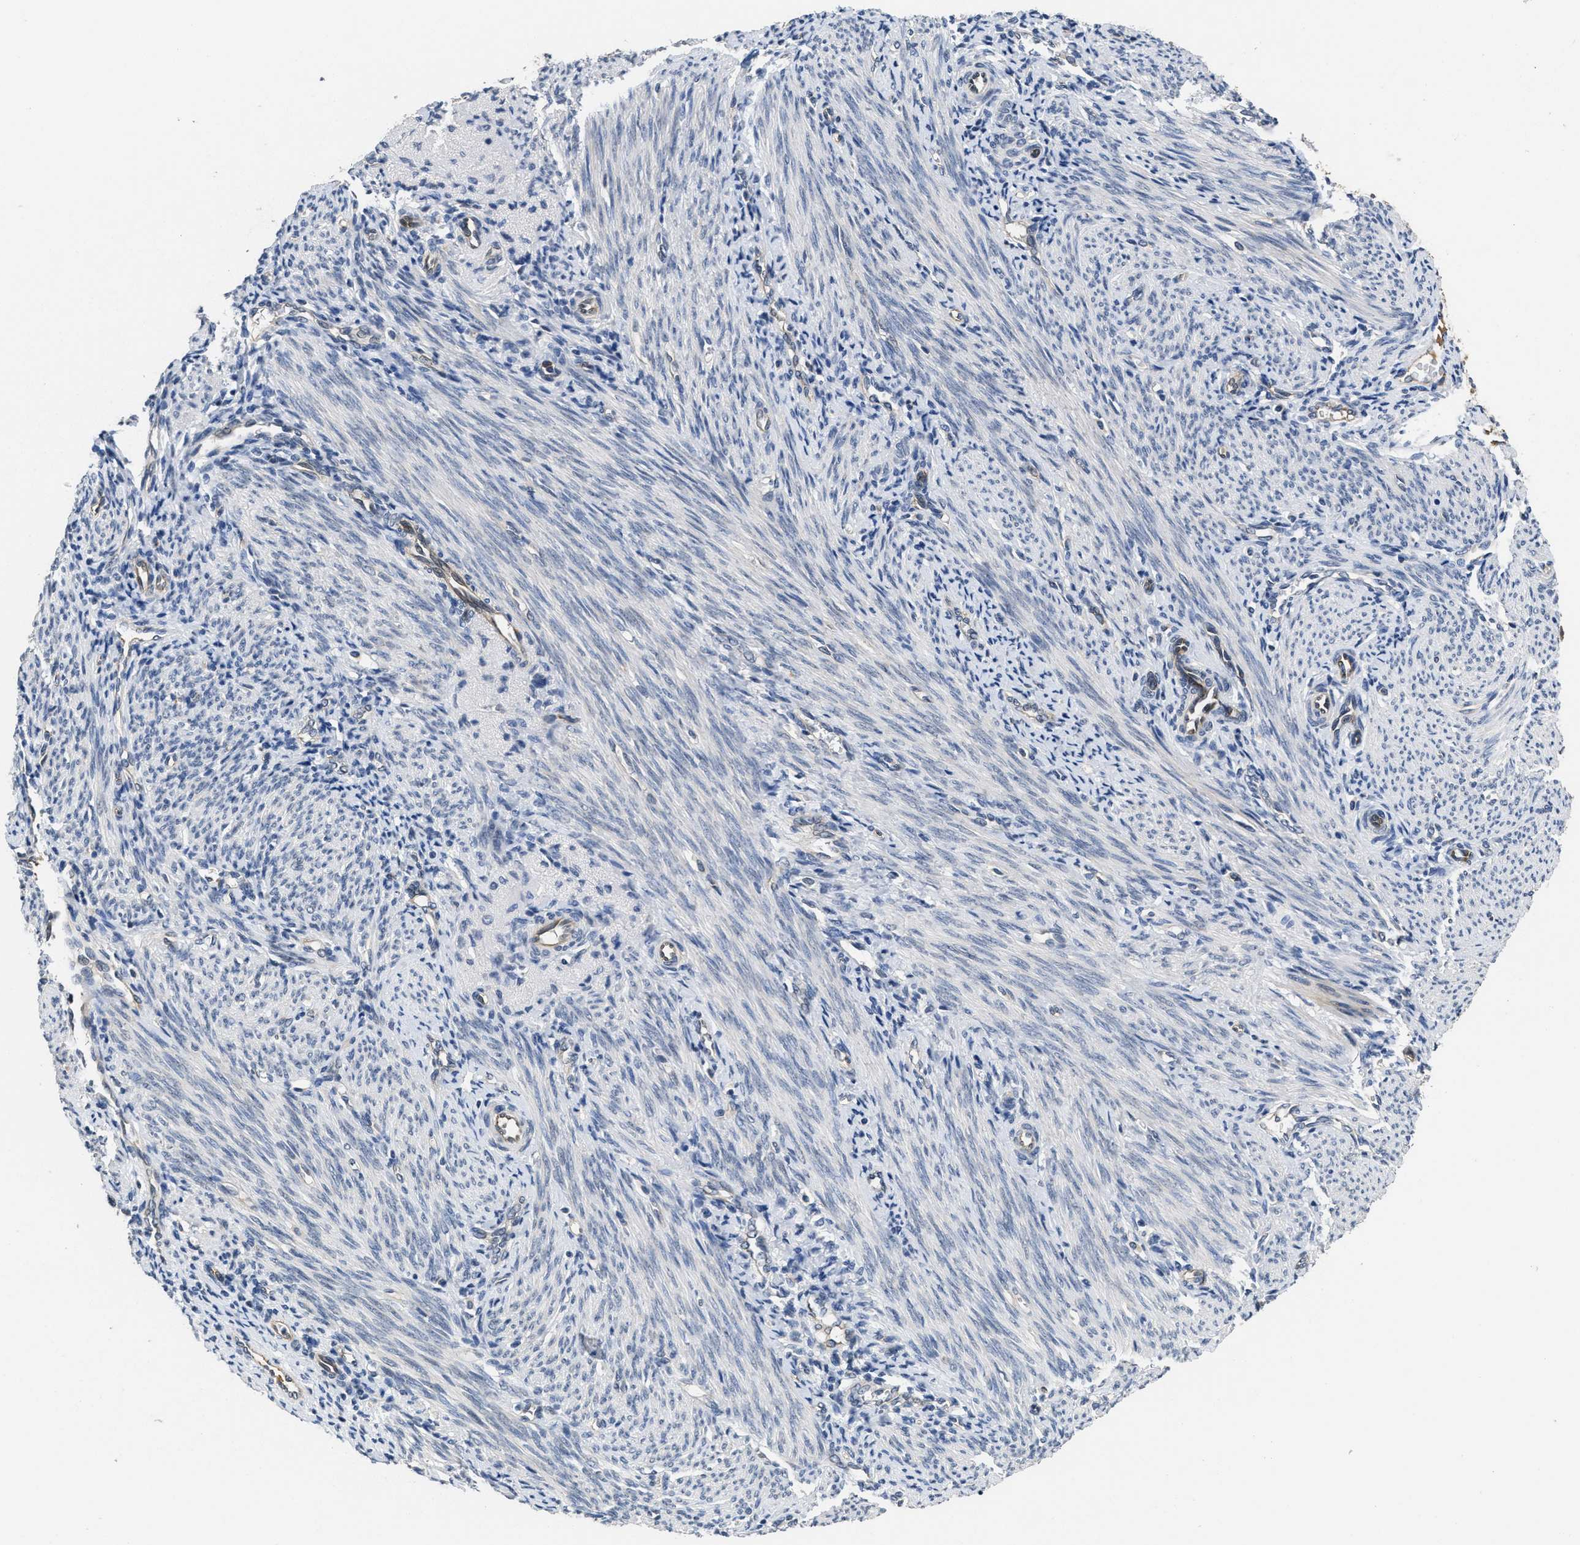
{"staining": {"intensity": "negative", "quantity": "none", "location": "none"}, "tissue": "endometrium", "cell_type": "Cells in endometrial stroma", "image_type": "normal", "snomed": [{"axis": "morphology", "description": "Normal tissue, NOS"}, {"axis": "topography", "description": "Uterus"}, {"axis": "topography", "description": "Endometrium"}], "caption": "An image of endometrium stained for a protein exhibits no brown staining in cells in endometrial stroma. The staining was performed using DAB (3,3'-diaminobenzidine) to visualize the protein expression in brown, while the nuclei were stained in blue with hematoxylin (Magnification: 20x).", "gene": "ANGPT1", "patient": {"sex": "female", "age": 33}}